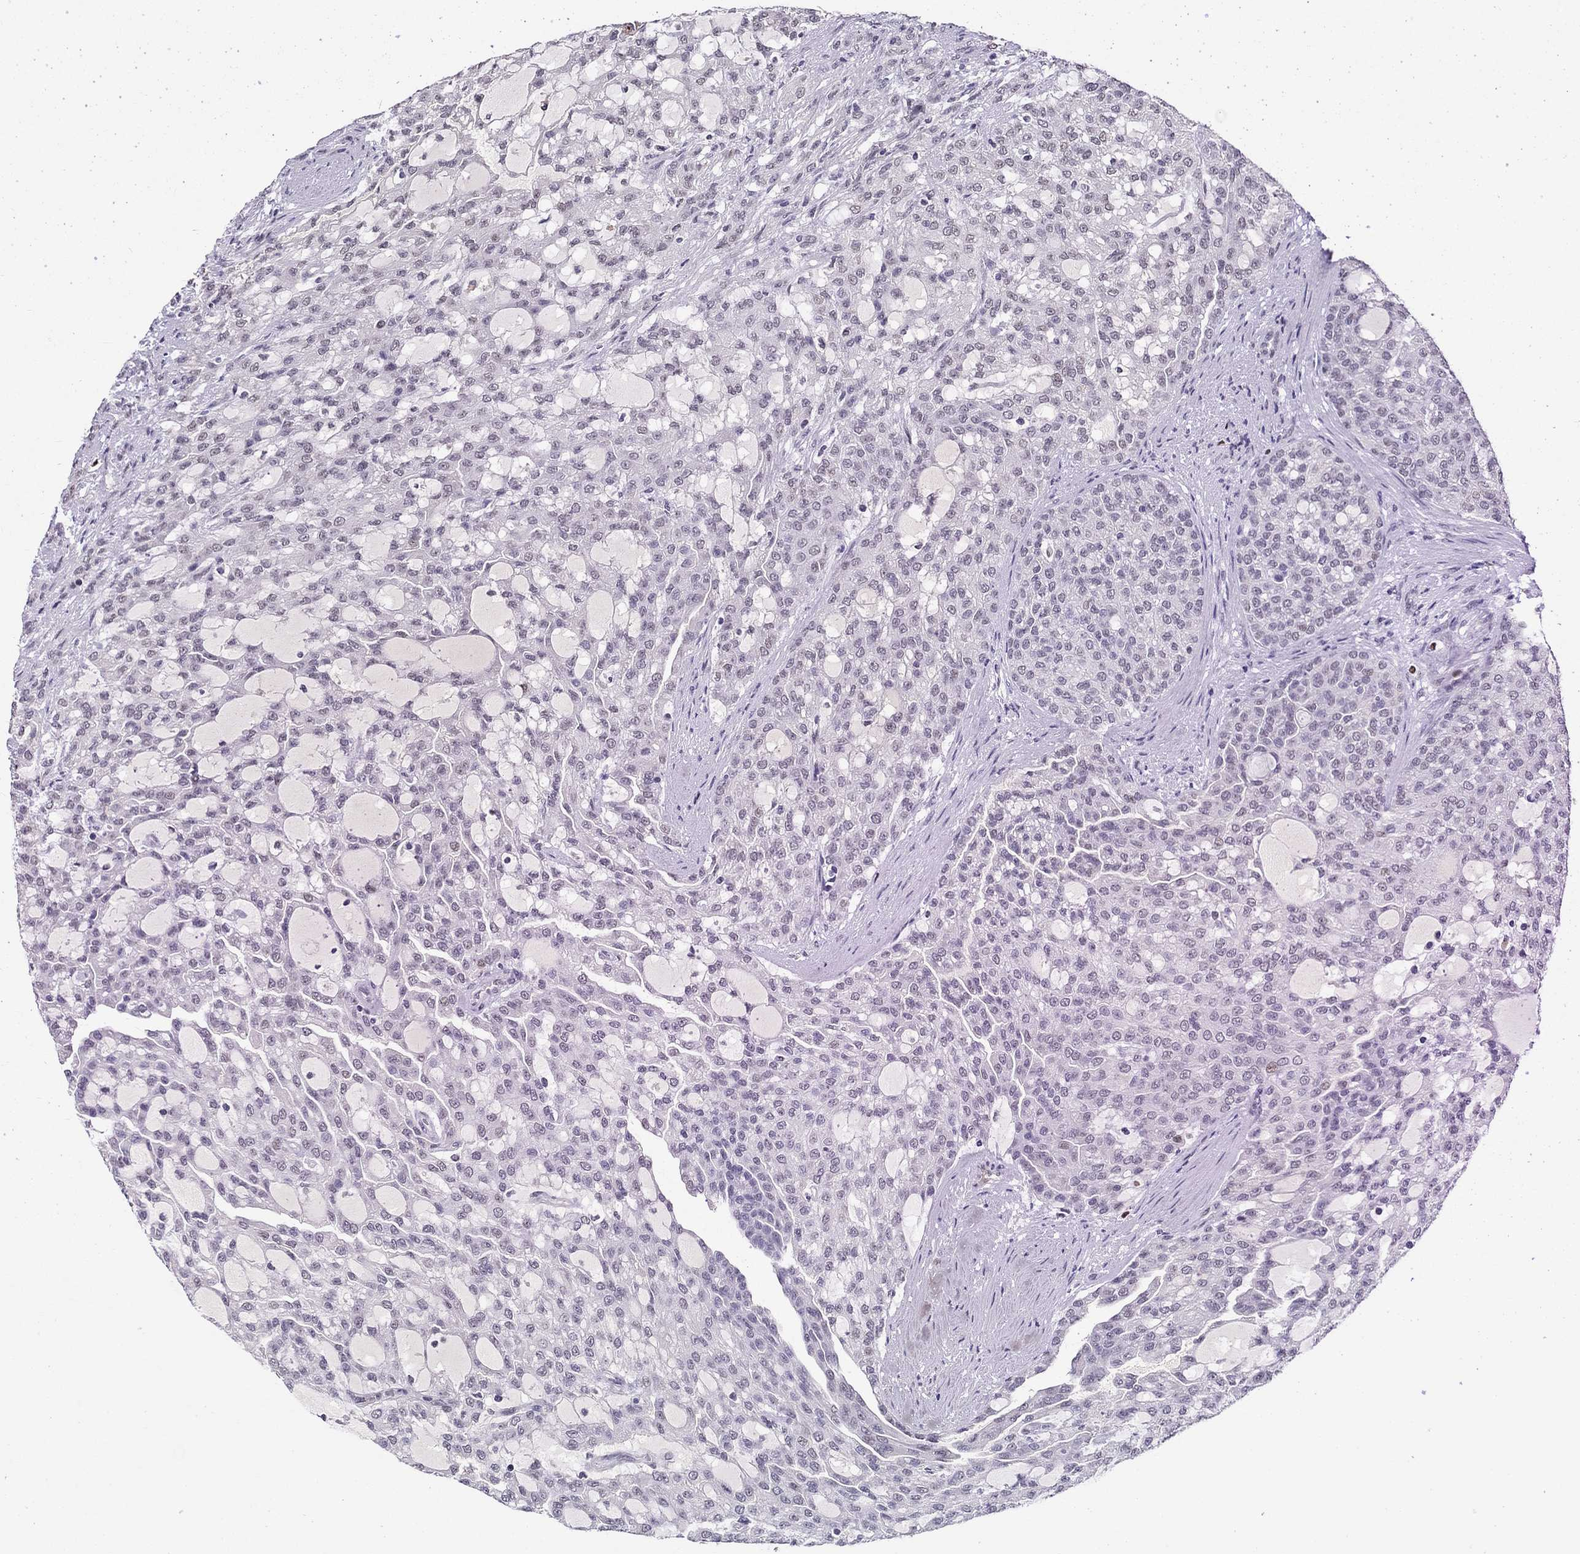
{"staining": {"intensity": "negative", "quantity": "none", "location": "none"}, "tissue": "renal cancer", "cell_type": "Tumor cells", "image_type": "cancer", "snomed": [{"axis": "morphology", "description": "Adenocarcinoma, NOS"}, {"axis": "topography", "description": "Kidney"}], "caption": "Renal cancer (adenocarcinoma) was stained to show a protein in brown. There is no significant staining in tumor cells.", "gene": "GATA2", "patient": {"sex": "male", "age": 63}}